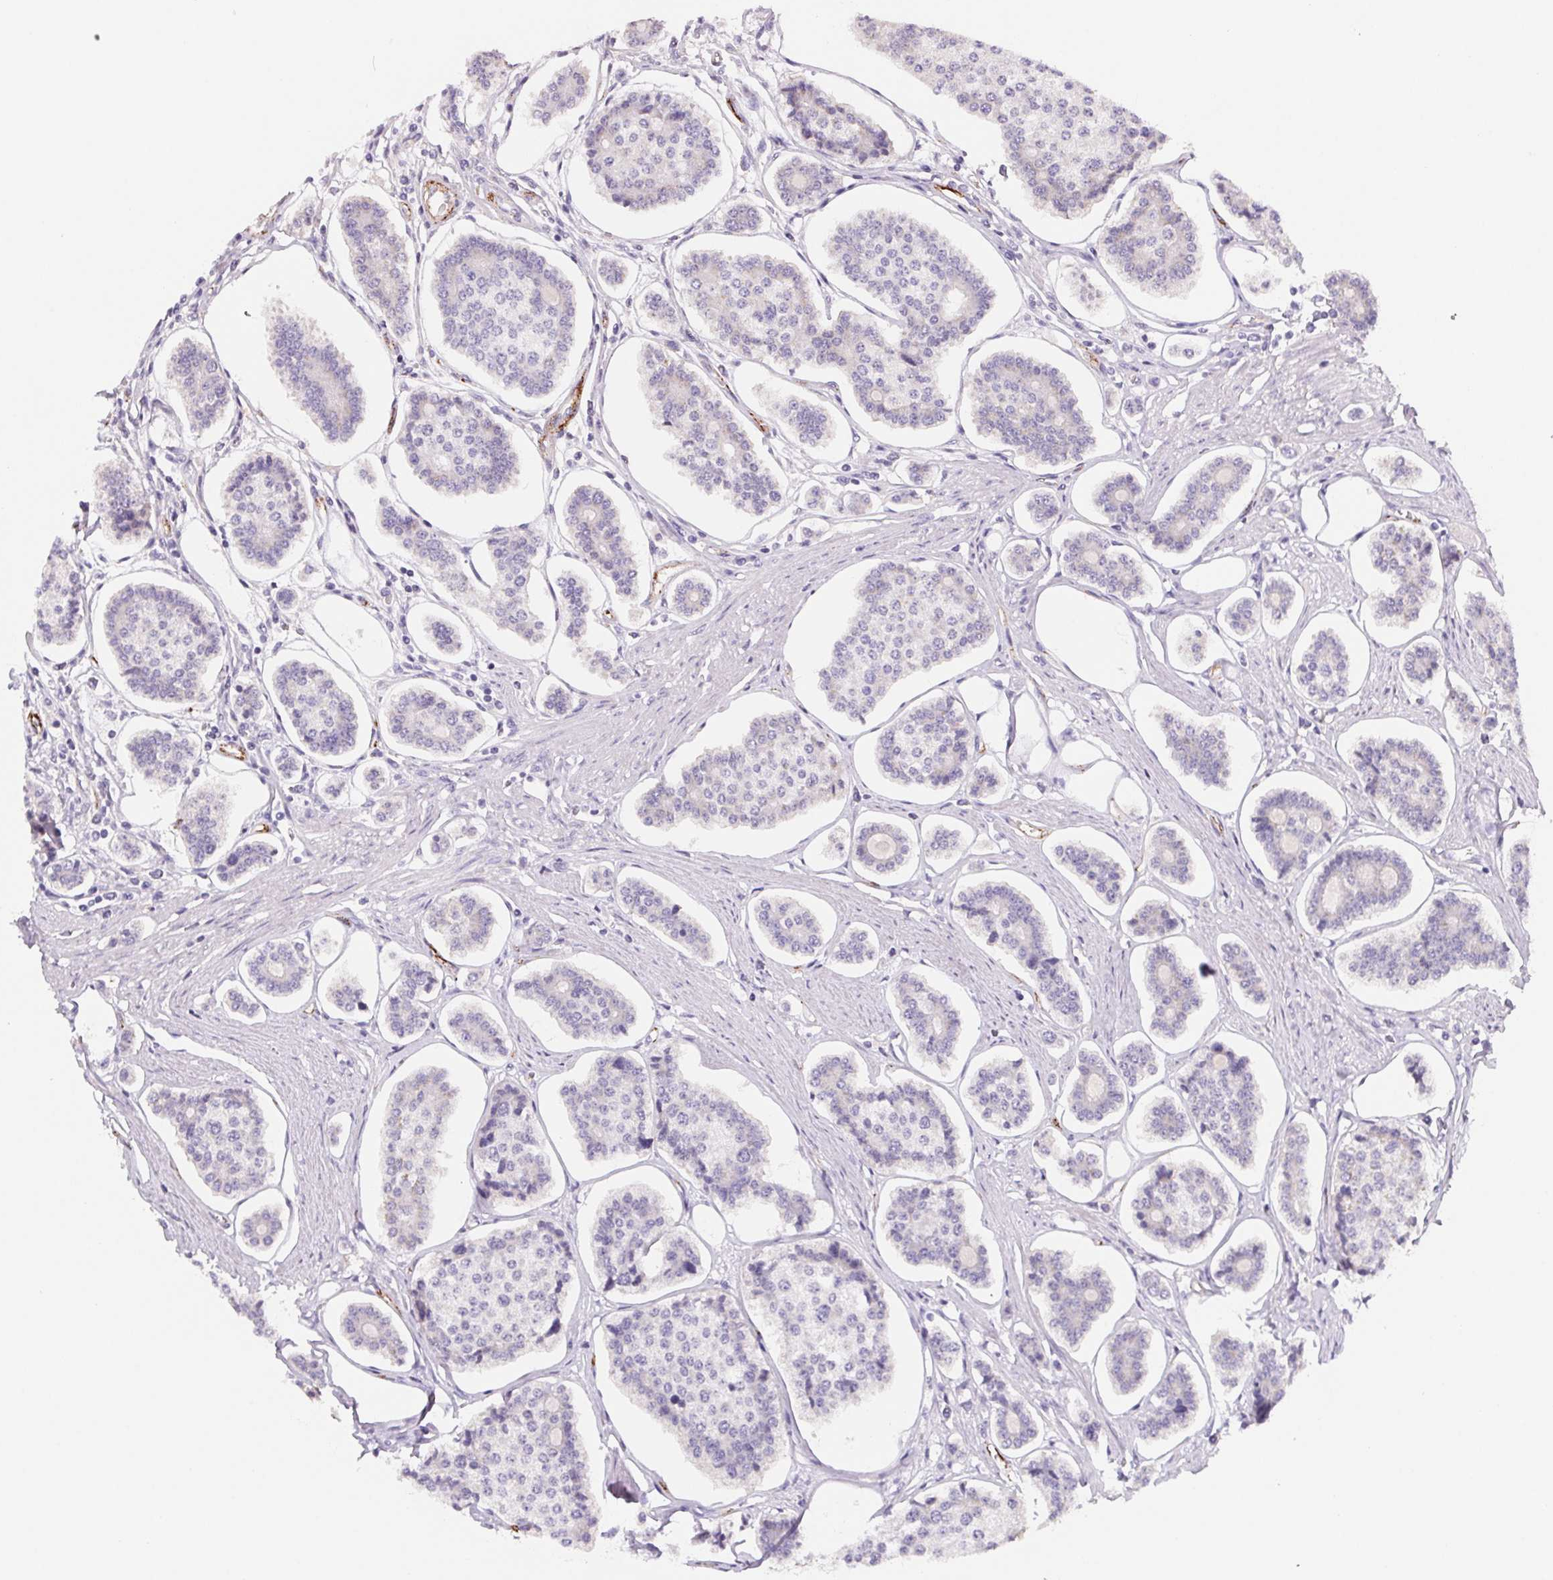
{"staining": {"intensity": "negative", "quantity": "none", "location": "none"}, "tissue": "carcinoid", "cell_type": "Tumor cells", "image_type": "cancer", "snomed": [{"axis": "morphology", "description": "Carcinoid, malignant, NOS"}, {"axis": "topography", "description": "Small intestine"}], "caption": "Carcinoid stained for a protein using immunohistochemistry reveals no expression tumor cells.", "gene": "LPA", "patient": {"sex": "female", "age": 65}}